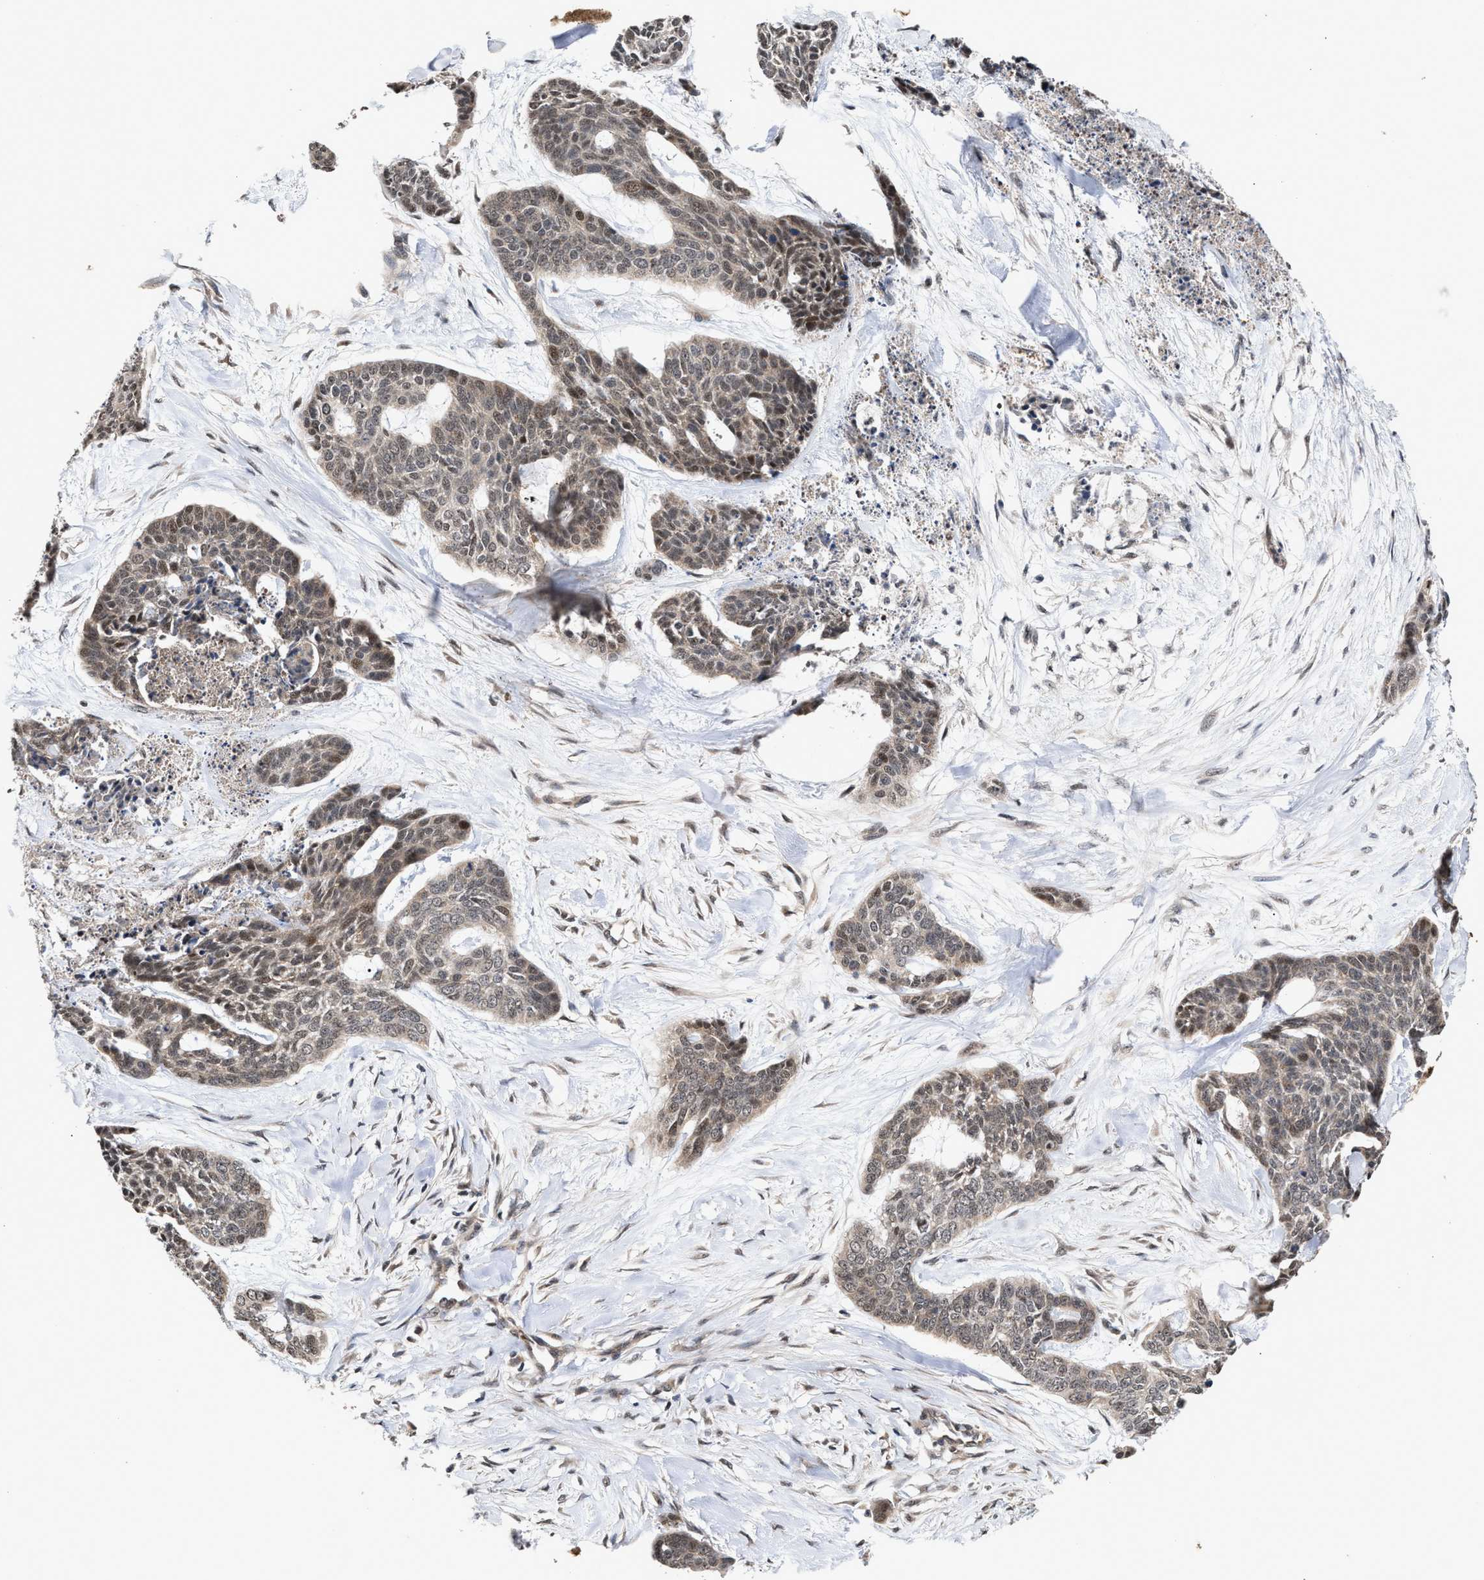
{"staining": {"intensity": "weak", "quantity": ">75%", "location": "cytoplasmic/membranous"}, "tissue": "skin cancer", "cell_type": "Tumor cells", "image_type": "cancer", "snomed": [{"axis": "morphology", "description": "Basal cell carcinoma"}, {"axis": "topography", "description": "Skin"}], "caption": "This is a micrograph of immunohistochemistry (IHC) staining of skin cancer (basal cell carcinoma), which shows weak staining in the cytoplasmic/membranous of tumor cells.", "gene": "MKNK2", "patient": {"sex": "female", "age": 64}}